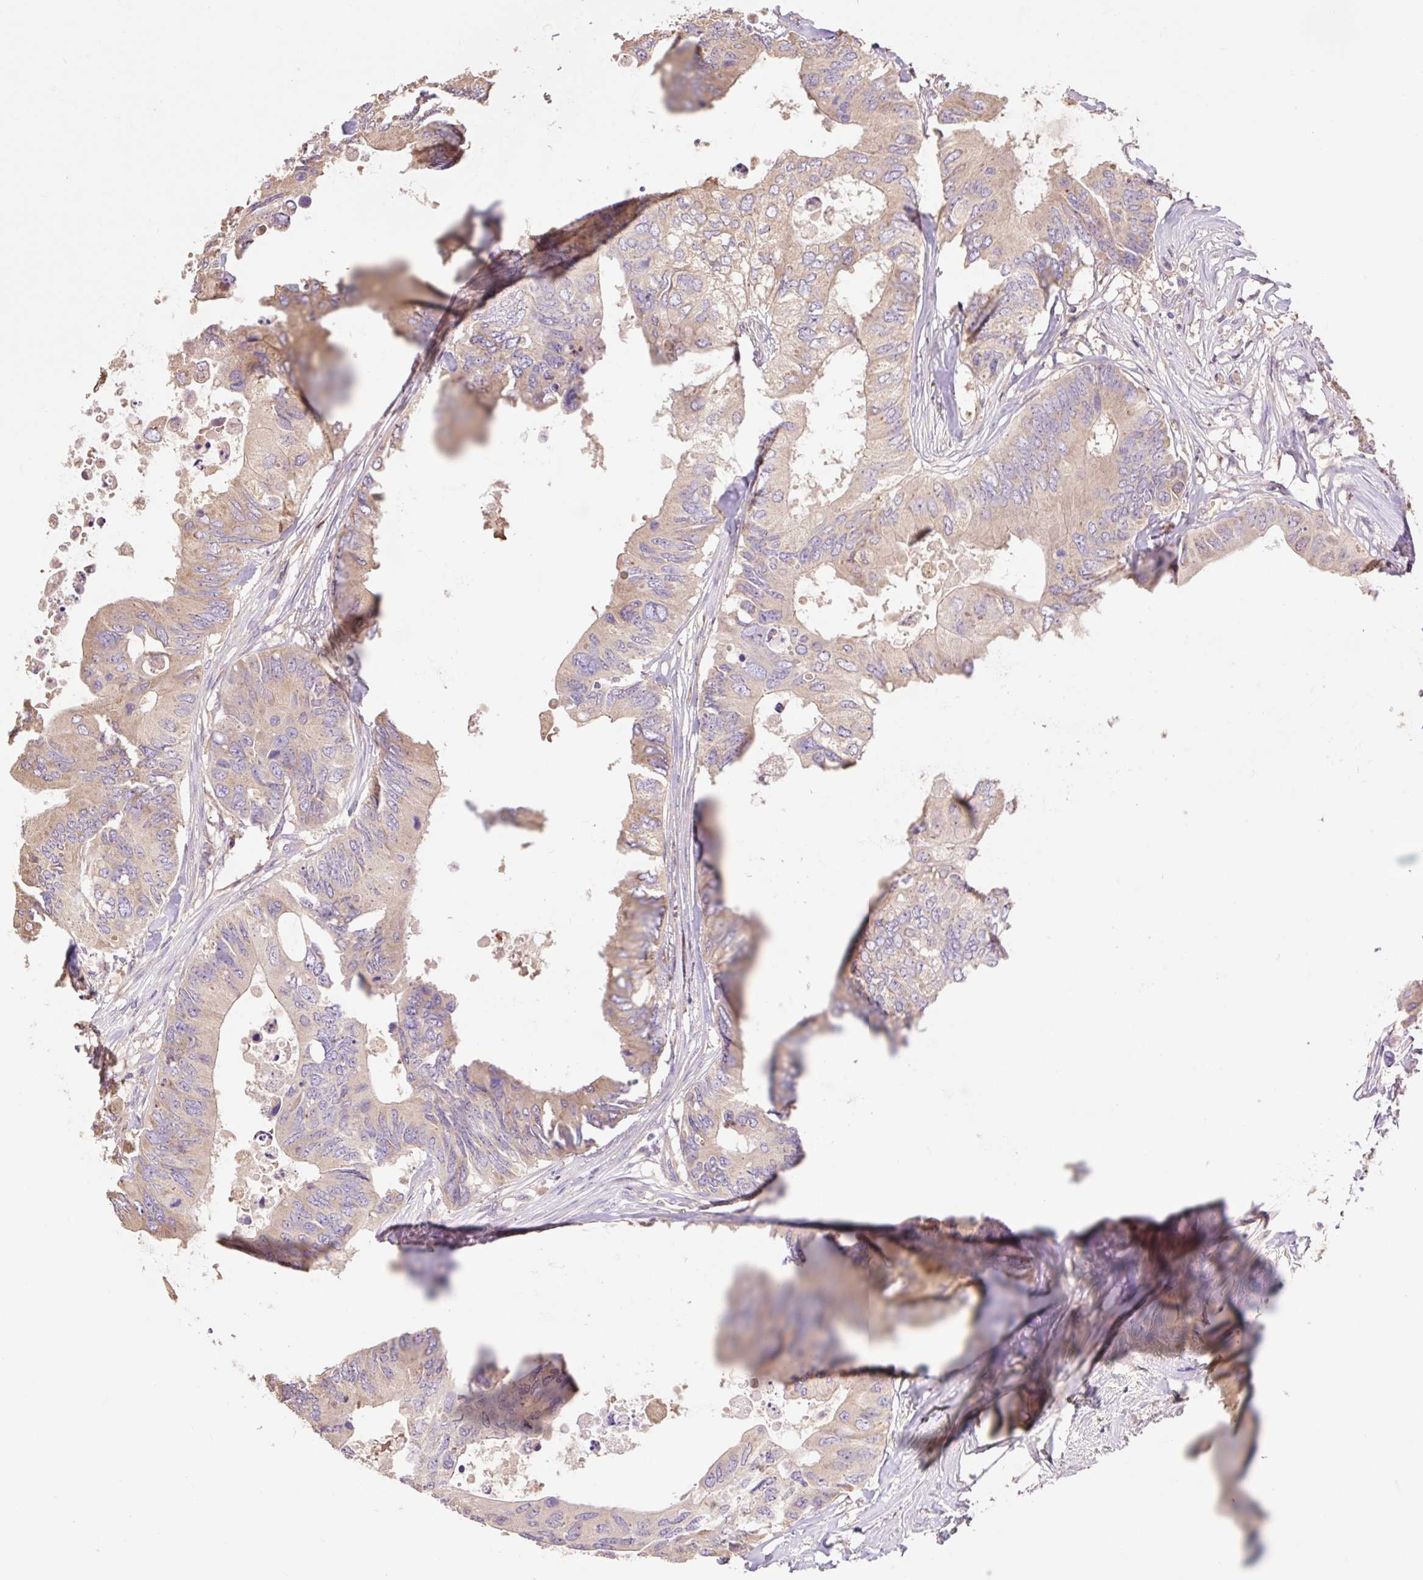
{"staining": {"intensity": "moderate", "quantity": "25%-75%", "location": "cytoplasmic/membranous"}, "tissue": "colorectal cancer", "cell_type": "Tumor cells", "image_type": "cancer", "snomed": [{"axis": "morphology", "description": "Adenocarcinoma, NOS"}, {"axis": "topography", "description": "Colon"}], "caption": "Immunohistochemistry (IHC) of human colorectal adenocarcinoma displays medium levels of moderate cytoplasmic/membranous expression in about 25%-75% of tumor cells. The protein is stained brown, and the nuclei are stained in blue (DAB (3,3'-diaminobenzidine) IHC with brightfield microscopy, high magnification).", "gene": "DESI1", "patient": {"sex": "male", "age": 71}}